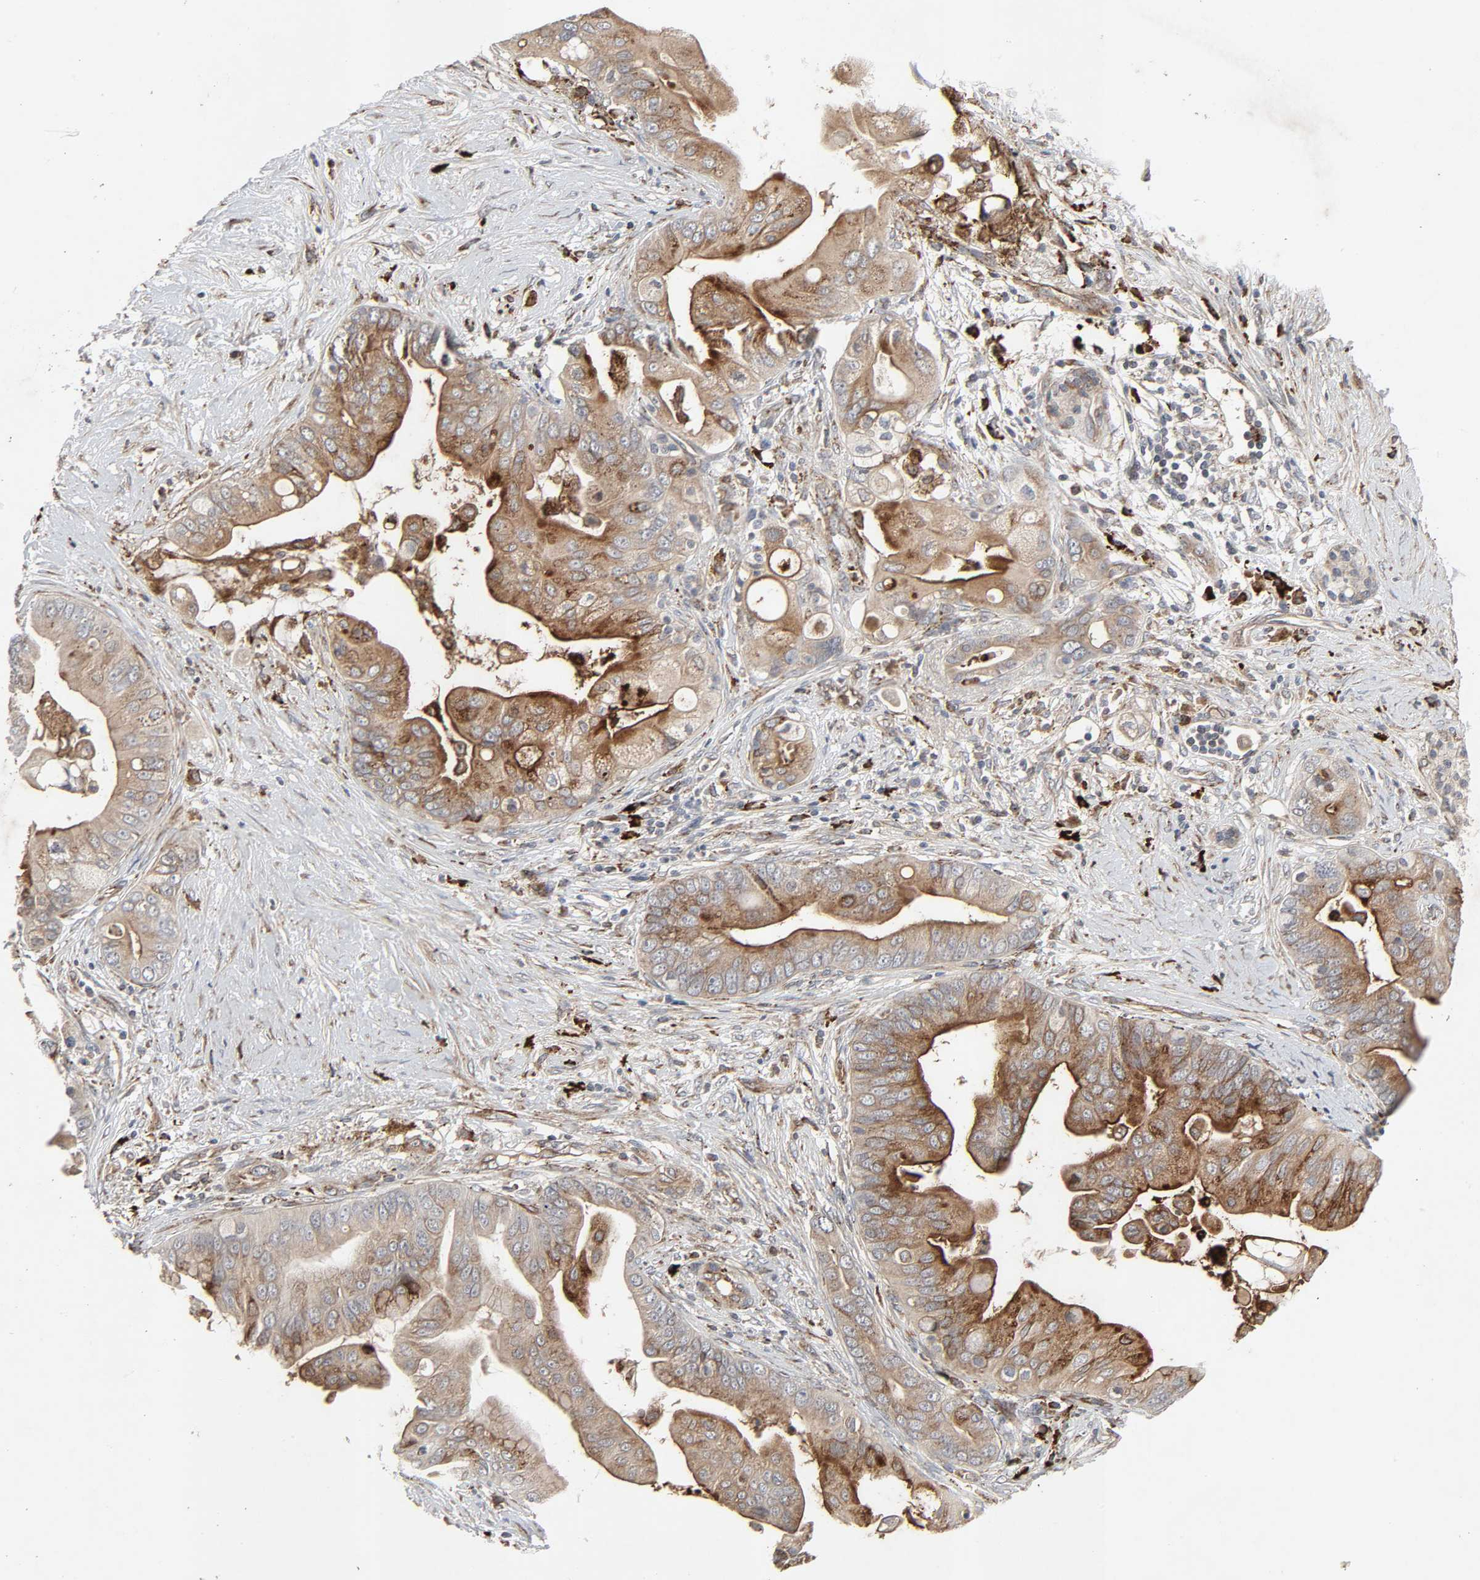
{"staining": {"intensity": "moderate", "quantity": ">75%", "location": "cytoplasmic/membranous"}, "tissue": "pancreatic cancer", "cell_type": "Tumor cells", "image_type": "cancer", "snomed": [{"axis": "morphology", "description": "Adenocarcinoma, NOS"}, {"axis": "topography", "description": "Pancreas"}], "caption": "Immunohistochemistry (DAB) staining of adenocarcinoma (pancreatic) exhibits moderate cytoplasmic/membranous protein expression in approximately >75% of tumor cells. Immunohistochemistry stains the protein of interest in brown and the nuclei are stained blue.", "gene": "ADCY4", "patient": {"sex": "female", "age": 75}}